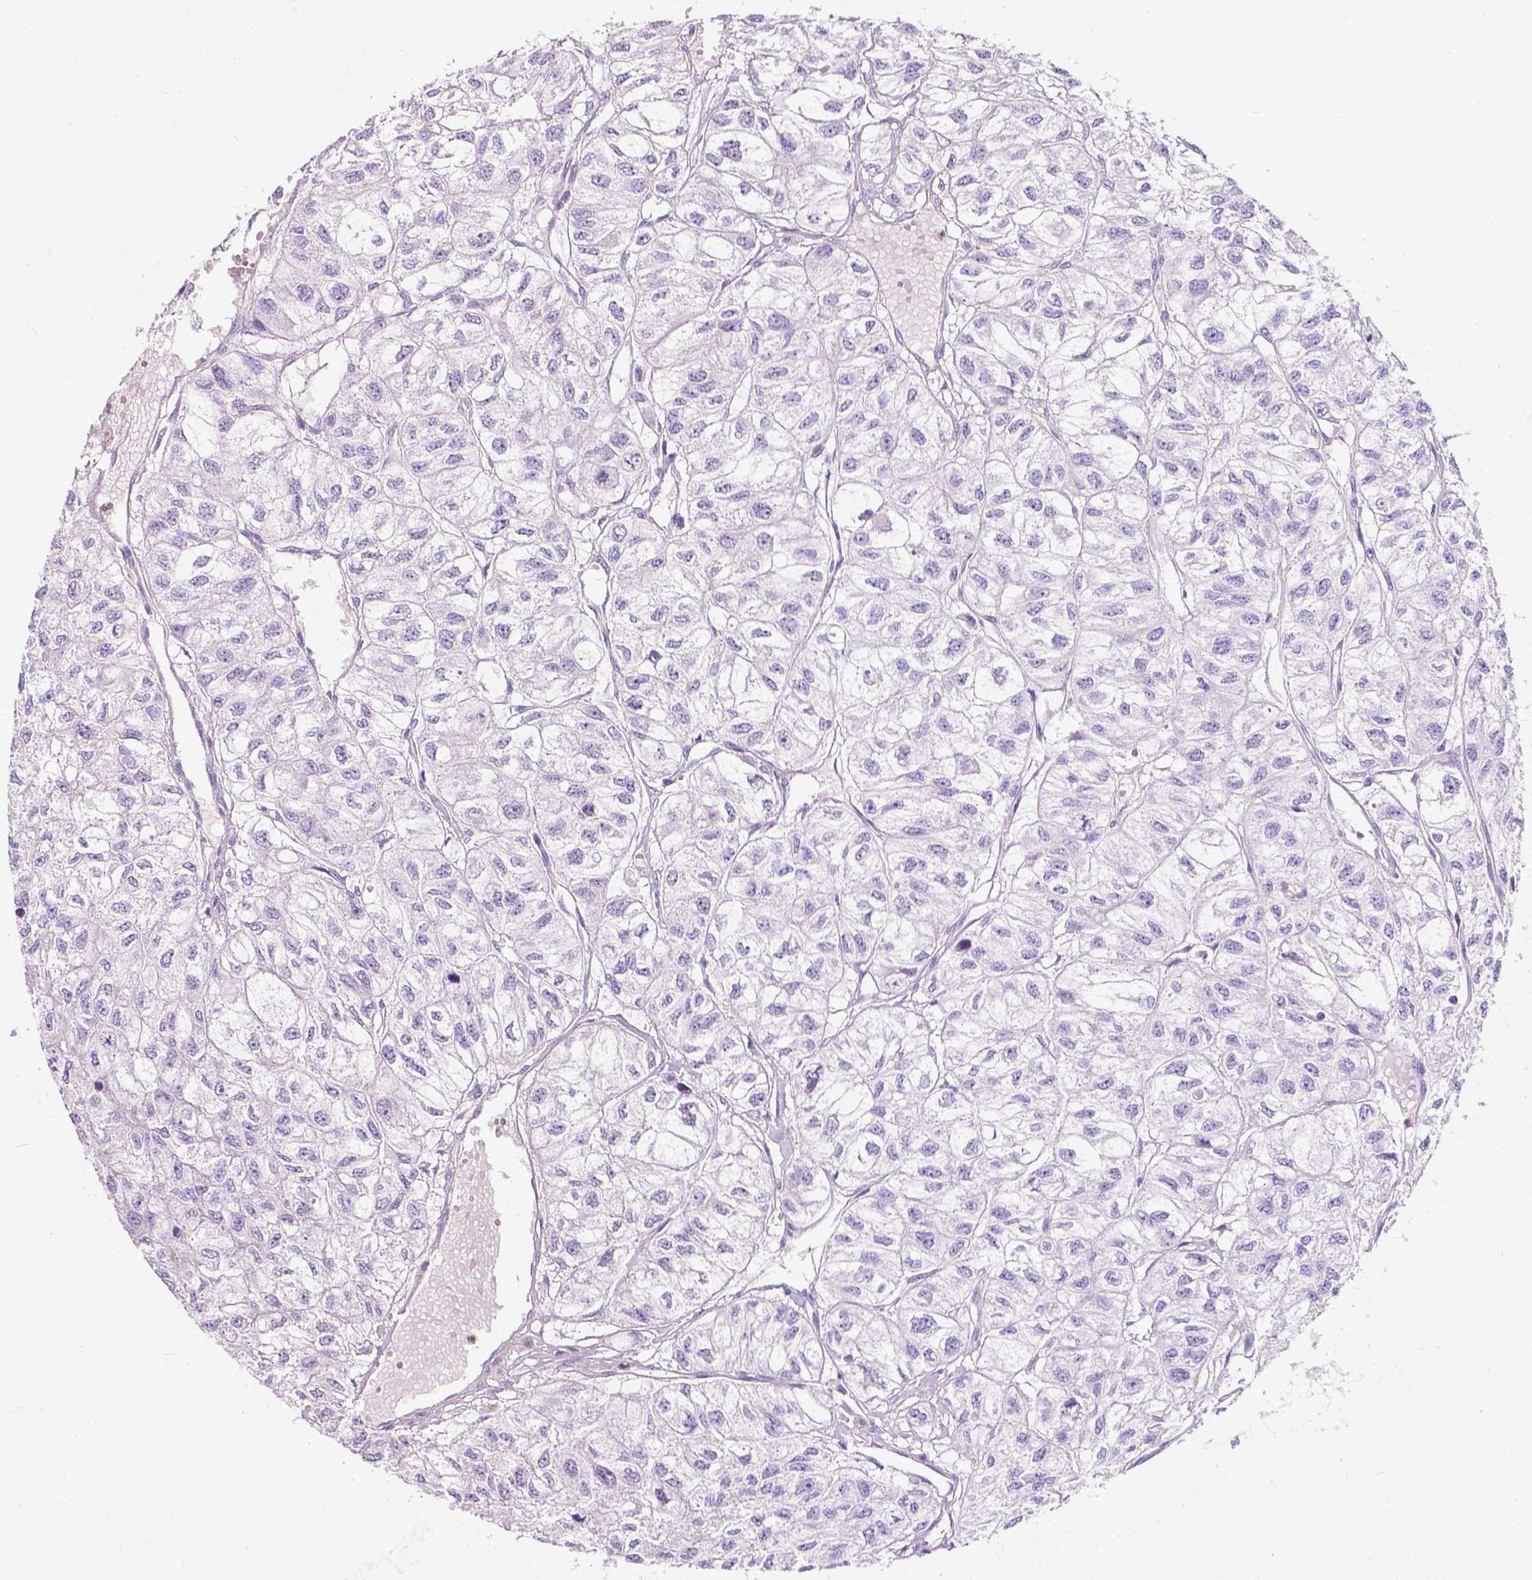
{"staining": {"intensity": "negative", "quantity": "none", "location": "none"}, "tissue": "renal cancer", "cell_type": "Tumor cells", "image_type": "cancer", "snomed": [{"axis": "morphology", "description": "Adenocarcinoma, NOS"}, {"axis": "topography", "description": "Kidney"}], "caption": "Tumor cells show no significant positivity in adenocarcinoma (renal).", "gene": "GNAO1", "patient": {"sex": "male", "age": 56}}